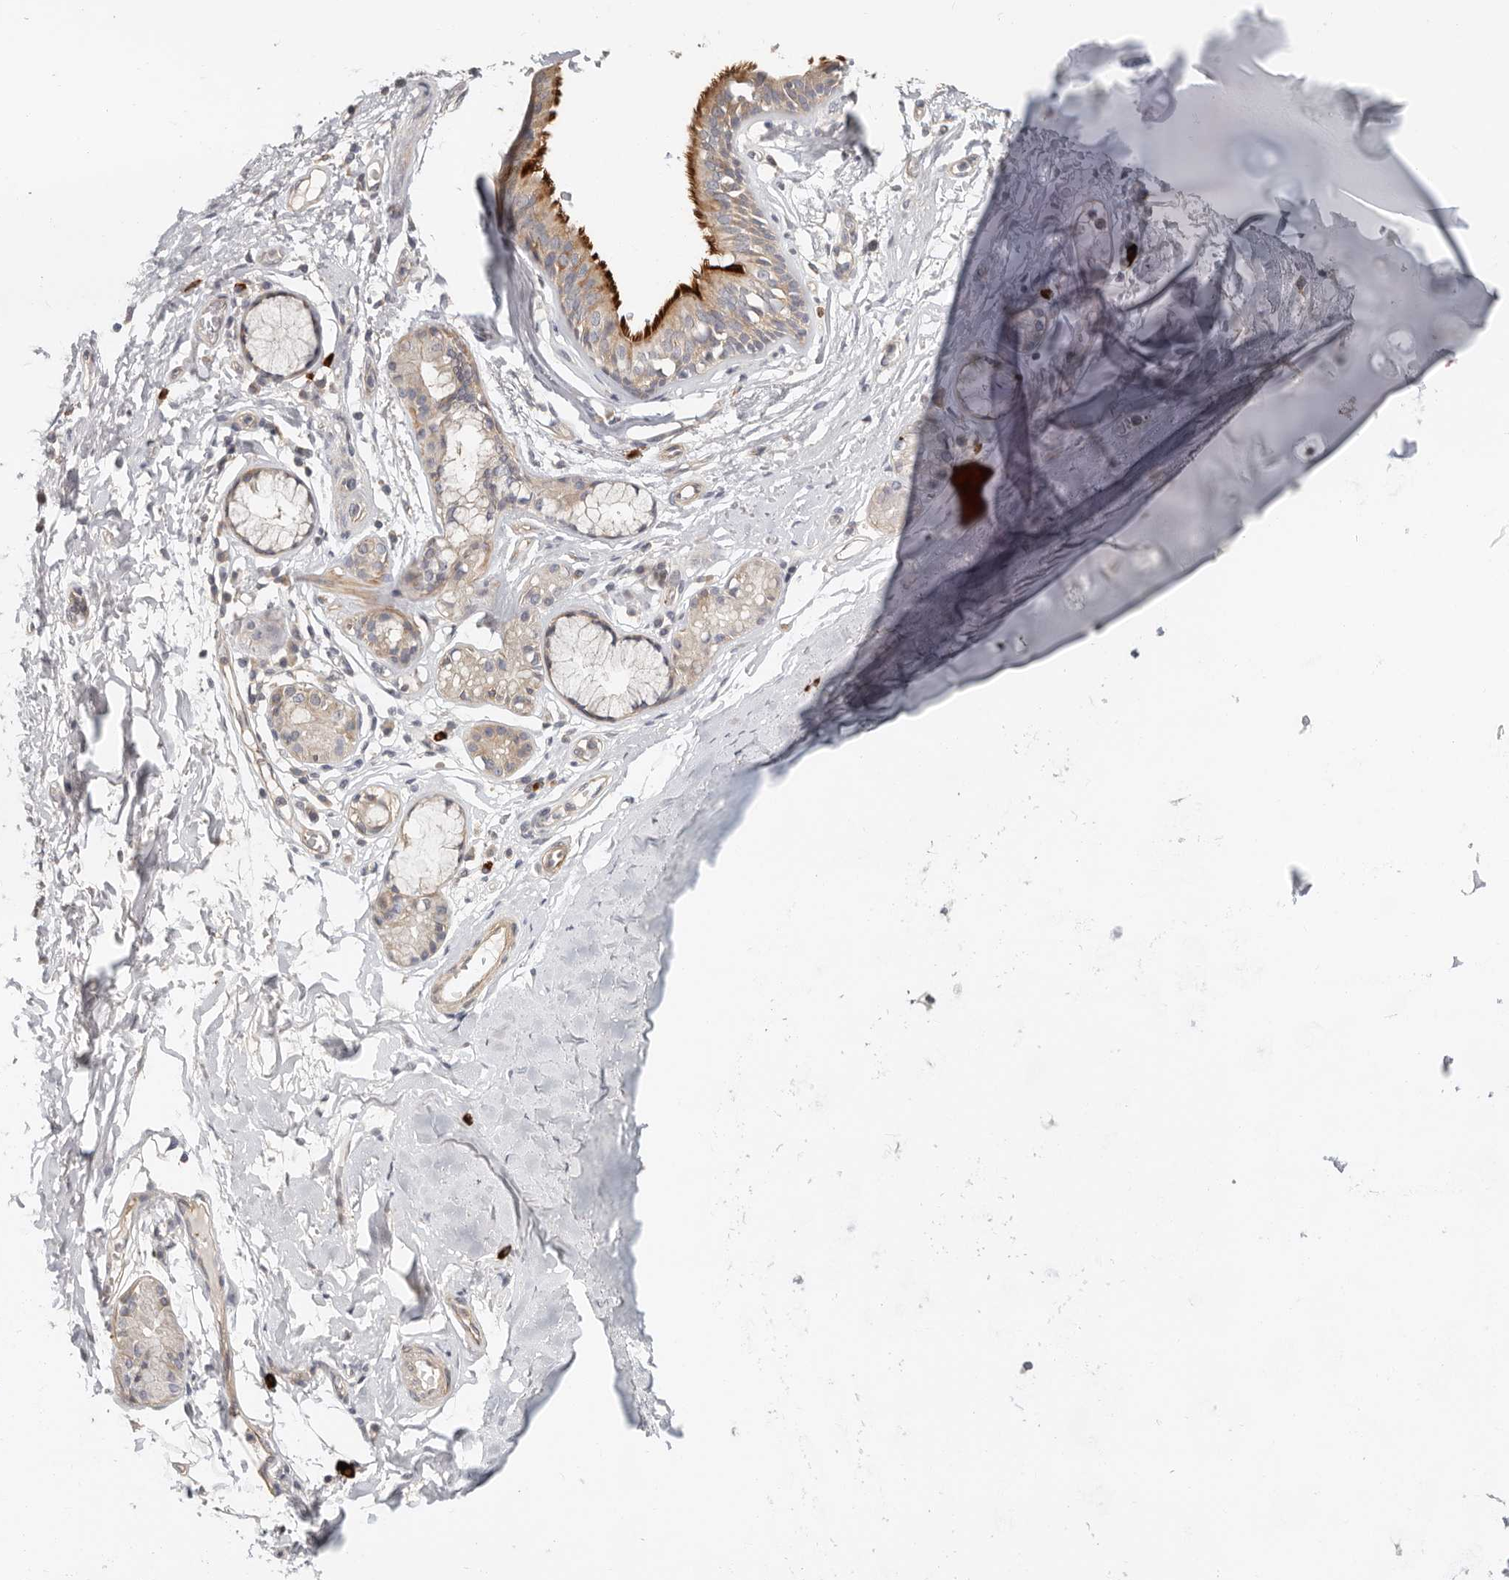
{"staining": {"intensity": "strong", "quantity": "25%-75%", "location": "cytoplasmic/membranous"}, "tissue": "bronchus", "cell_type": "Respiratory epithelial cells", "image_type": "normal", "snomed": [{"axis": "morphology", "description": "Normal tissue, NOS"}, {"axis": "topography", "description": "Cartilage tissue"}], "caption": "About 25%-75% of respiratory epithelial cells in benign bronchus display strong cytoplasmic/membranous protein expression as visualized by brown immunohistochemical staining.", "gene": "ZRANB1", "patient": {"sex": "female", "age": 63}}